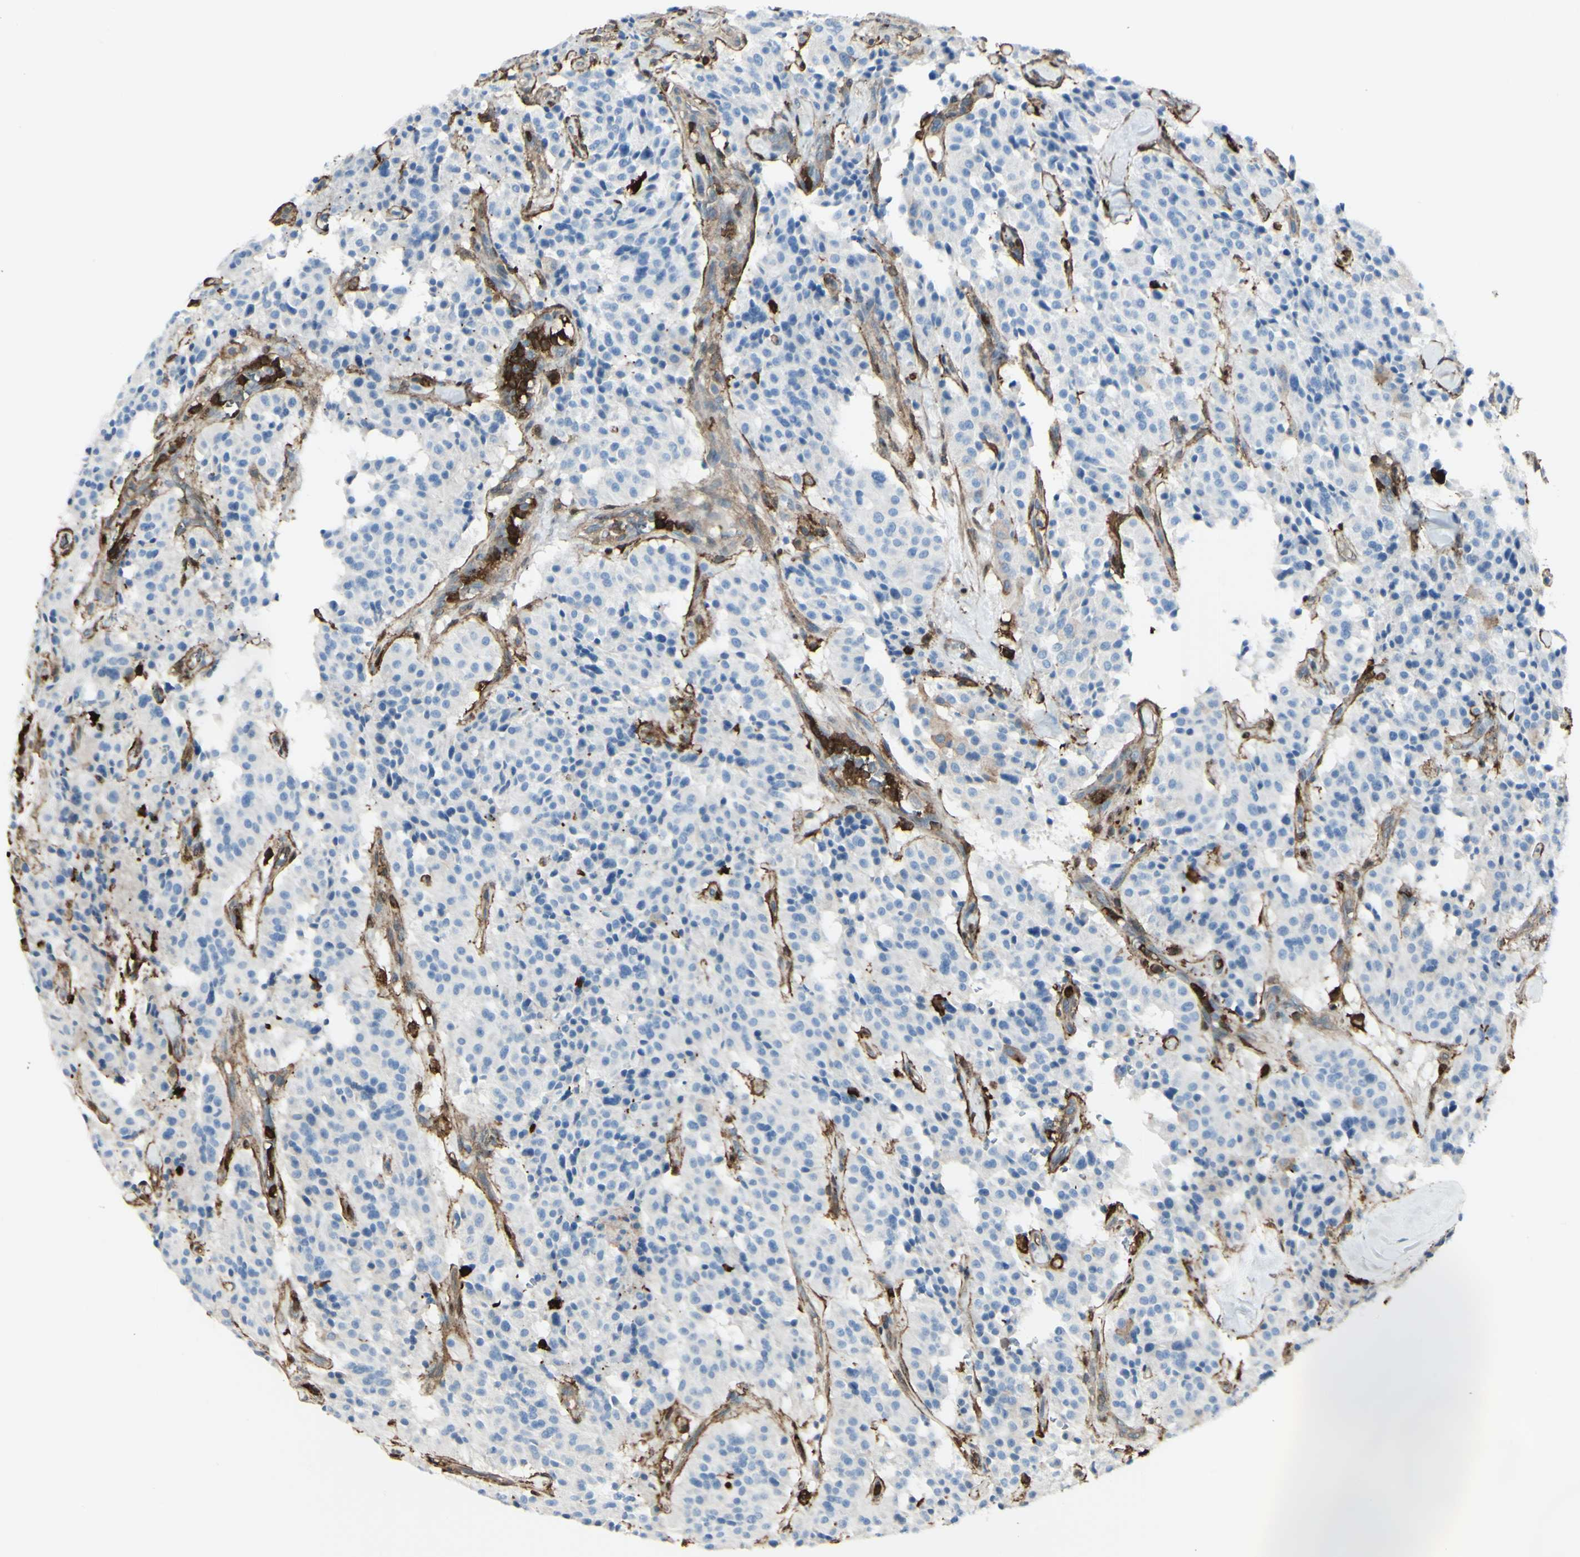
{"staining": {"intensity": "negative", "quantity": "none", "location": "none"}, "tissue": "carcinoid", "cell_type": "Tumor cells", "image_type": "cancer", "snomed": [{"axis": "morphology", "description": "Carcinoid, malignant, NOS"}, {"axis": "topography", "description": "Lung"}], "caption": "Immunohistochemistry of human carcinoid demonstrates no expression in tumor cells. (DAB (3,3'-diaminobenzidine) IHC with hematoxylin counter stain).", "gene": "GSN", "patient": {"sex": "male", "age": 30}}